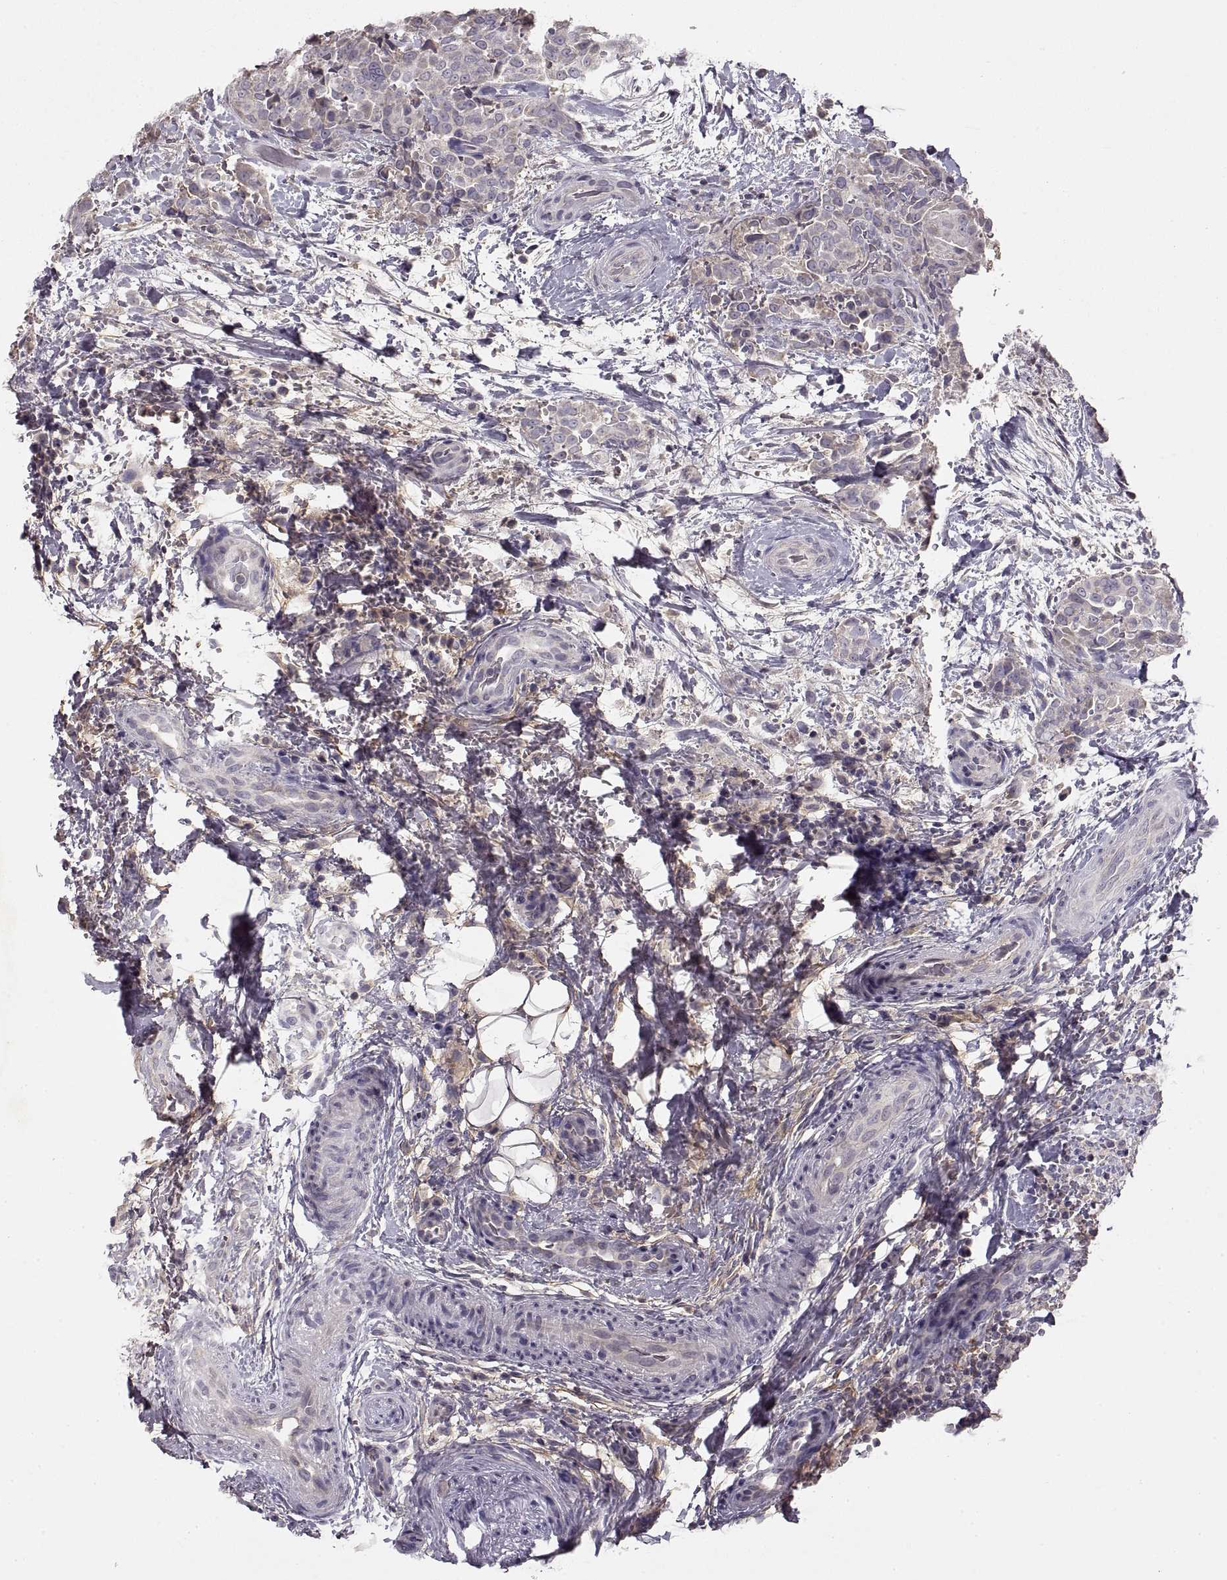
{"staining": {"intensity": "negative", "quantity": "none", "location": "none"}, "tissue": "thyroid cancer", "cell_type": "Tumor cells", "image_type": "cancer", "snomed": [{"axis": "morphology", "description": "Papillary adenocarcinoma, NOS"}, {"axis": "topography", "description": "Thyroid gland"}], "caption": "Immunohistochemistry (IHC) micrograph of neoplastic tissue: human papillary adenocarcinoma (thyroid) stained with DAB exhibits no significant protein positivity in tumor cells.", "gene": "ADAM11", "patient": {"sex": "male", "age": 61}}